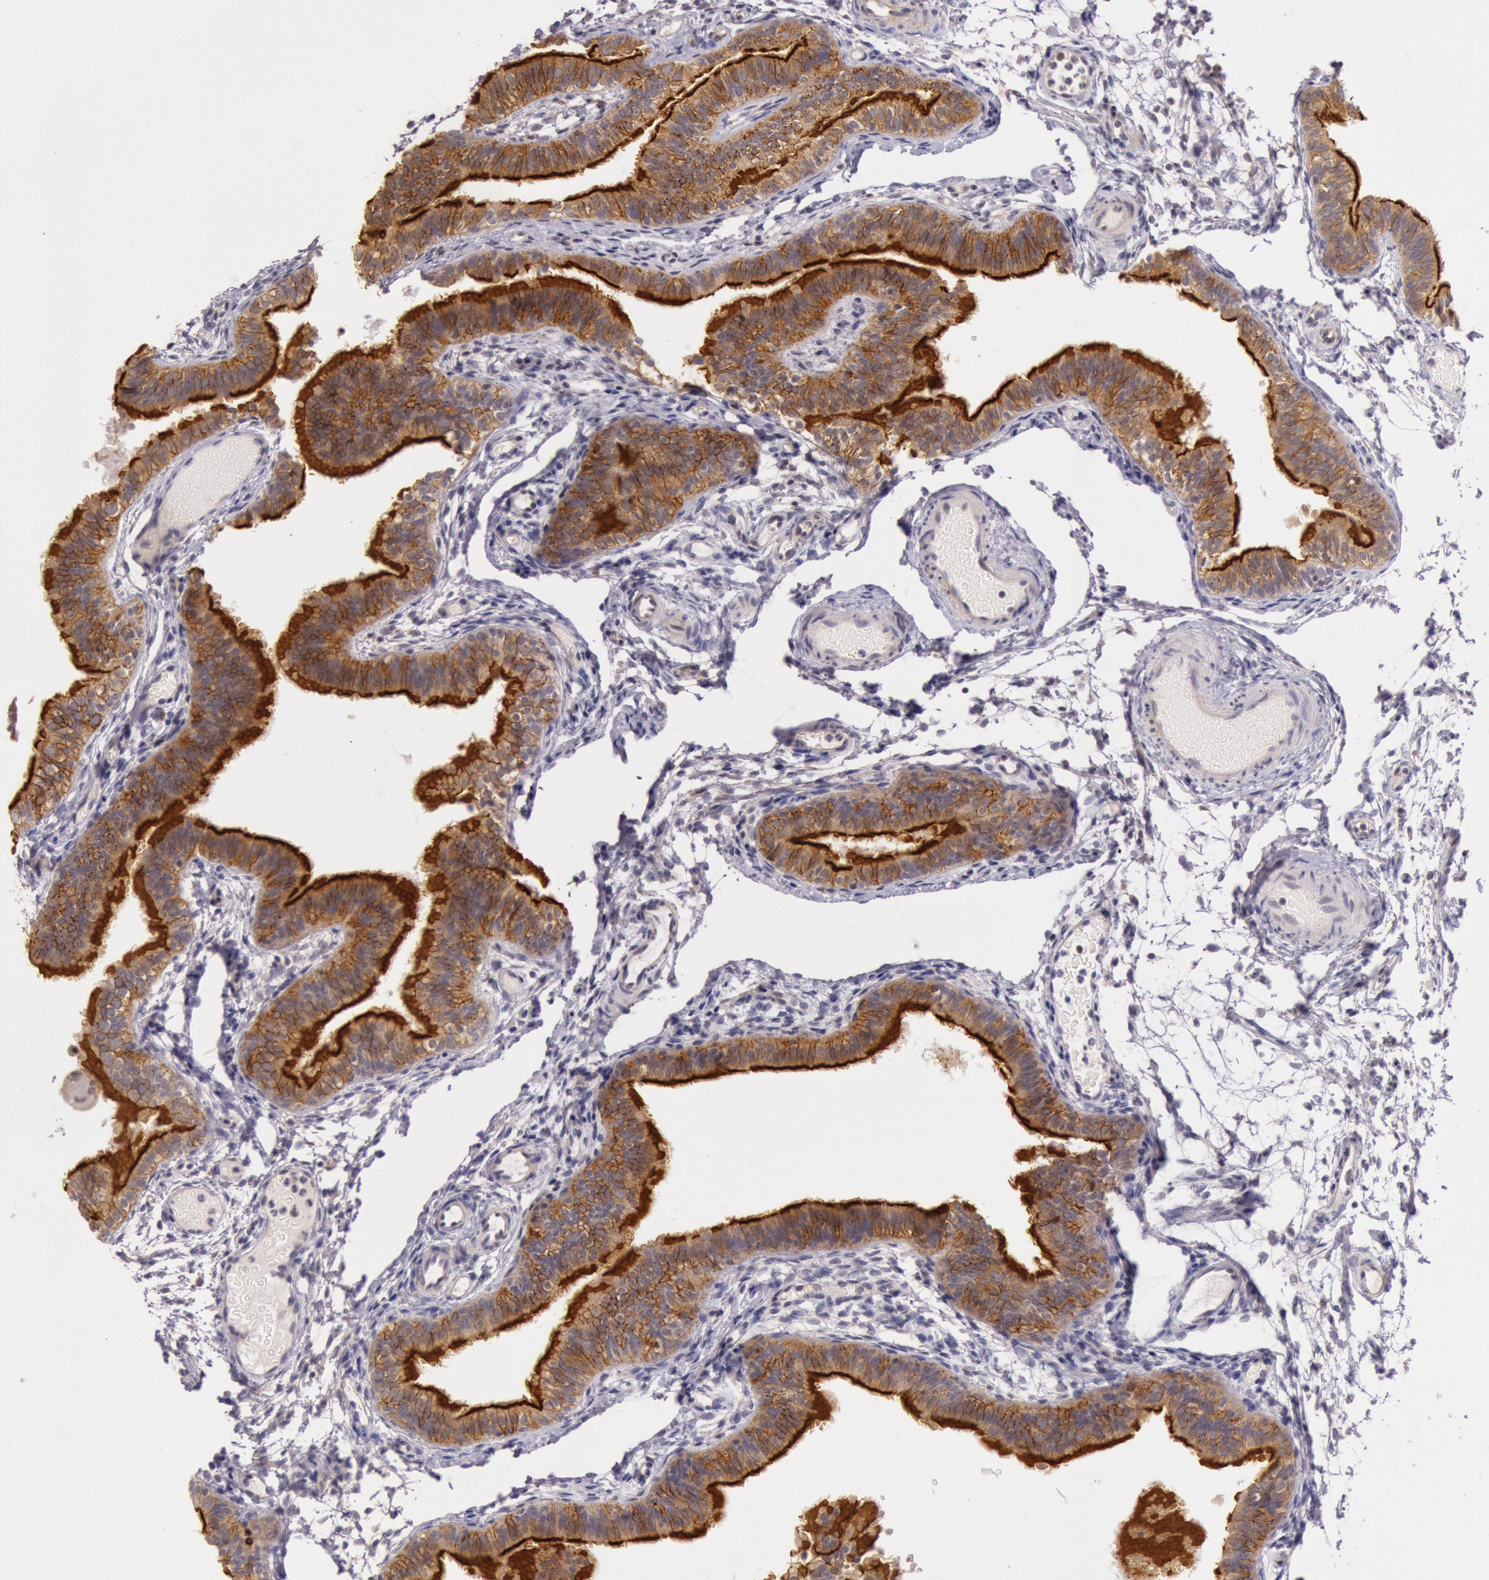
{"staining": {"intensity": "strong", "quantity": ">75%", "location": "cytoplasmic/membranous"}, "tissue": "fallopian tube", "cell_type": "Glandular cells", "image_type": "normal", "snomed": [{"axis": "morphology", "description": "Normal tissue, NOS"}, {"axis": "morphology", "description": "Dermoid, NOS"}, {"axis": "topography", "description": "Fallopian tube"}], "caption": "DAB (3,3'-diaminobenzidine) immunohistochemical staining of benign fallopian tube reveals strong cytoplasmic/membranous protein expression in about >75% of glandular cells.", "gene": "CDK16", "patient": {"sex": "female", "age": 33}}